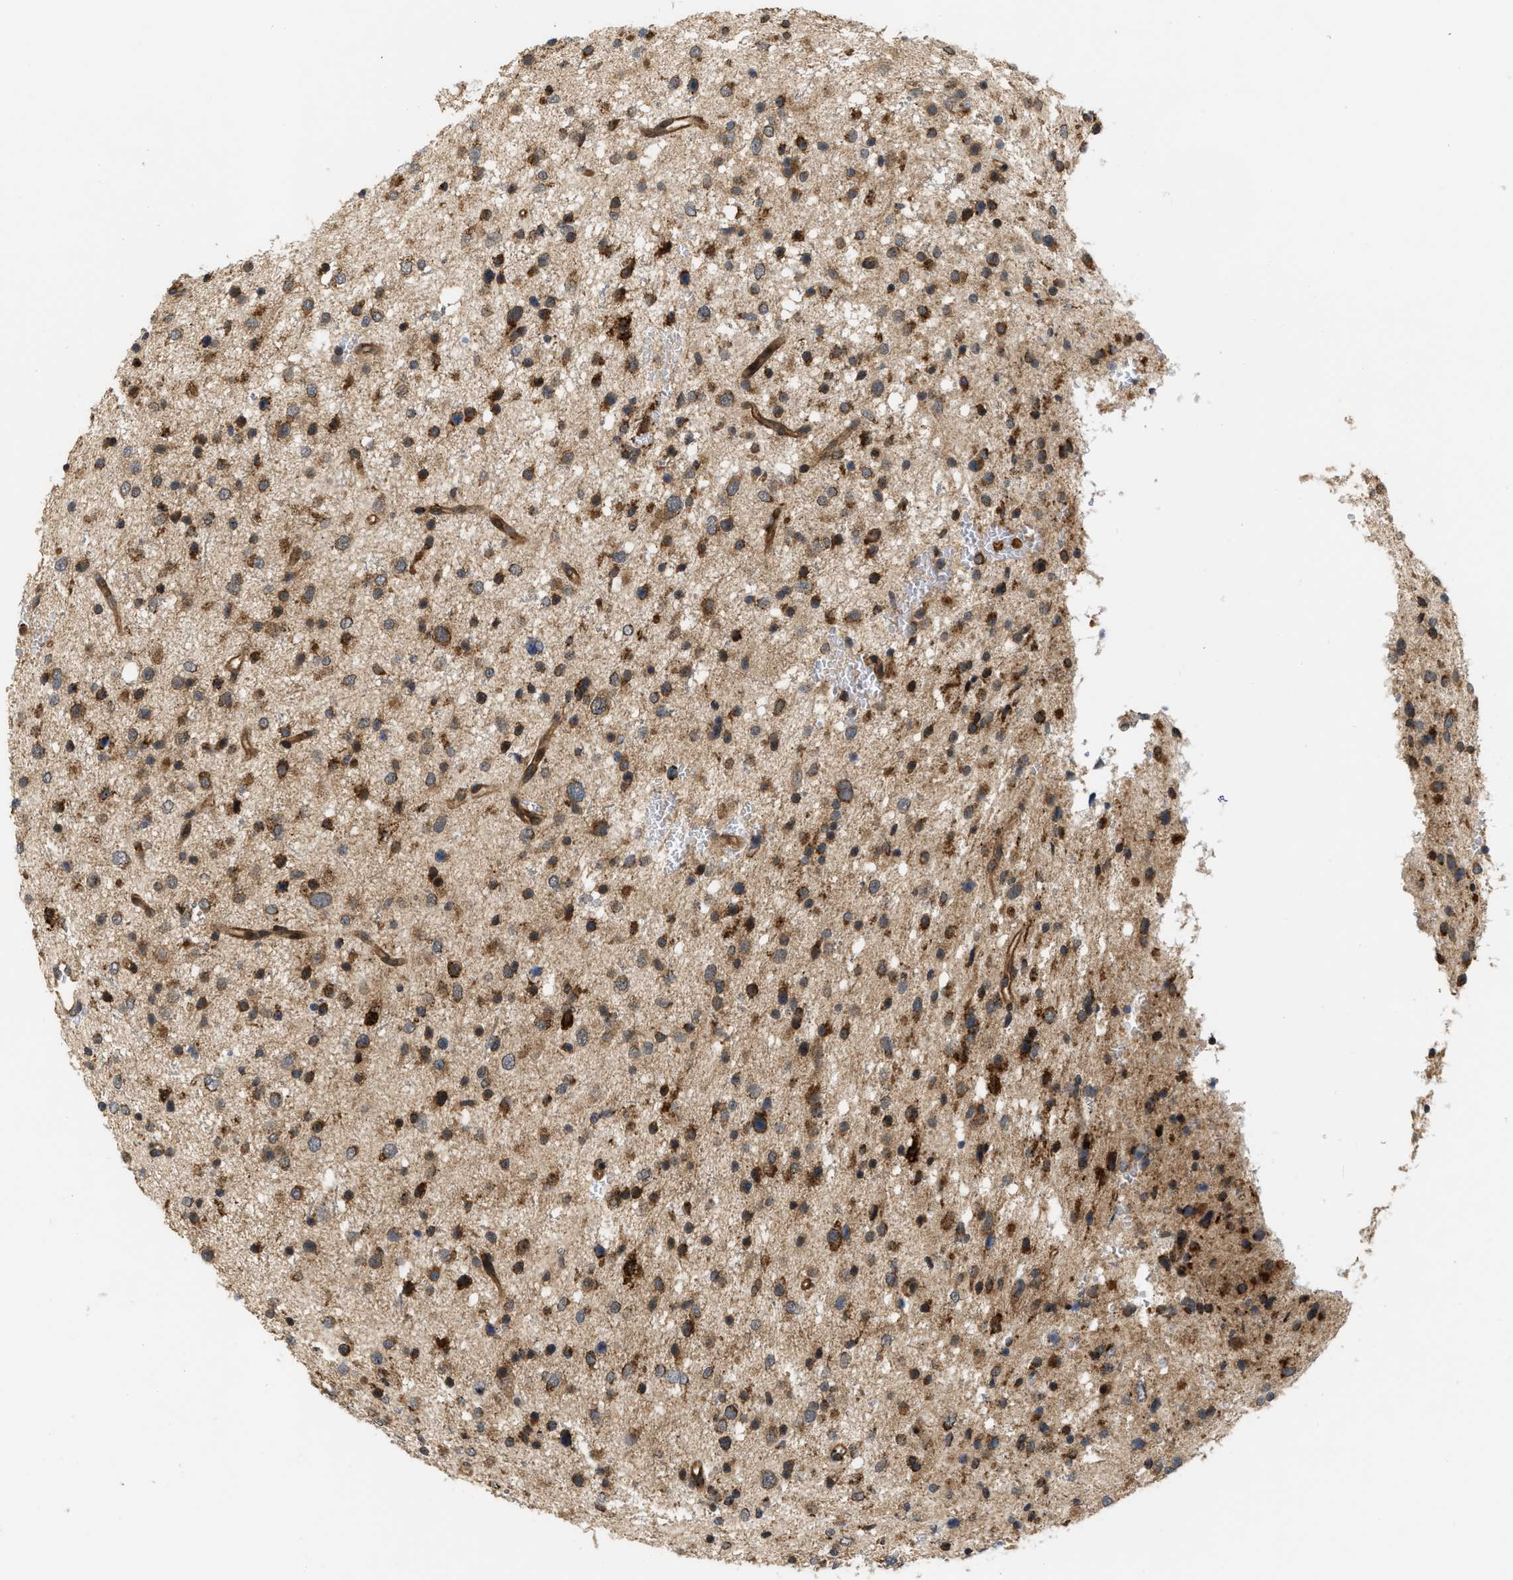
{"staining": {"intensity": "strong", "quantity": ">75%", "location": "cytoplasmic/membranous"}, "tissue": "glioma", "cell_type": "Tumor cells", "image_type": "cancer", "snomed": [{"axis": "morphology", "description": "Glioma, malignant, Low grade"}, {"axis": "topography", "description": "Brain"}], "caption": "Glioma tissue displays strong cytoplasmic/membranous positivity in about >75% of tumor cells", "gene": "IQCE", "patient": {"sex": "female", "age": 37}}